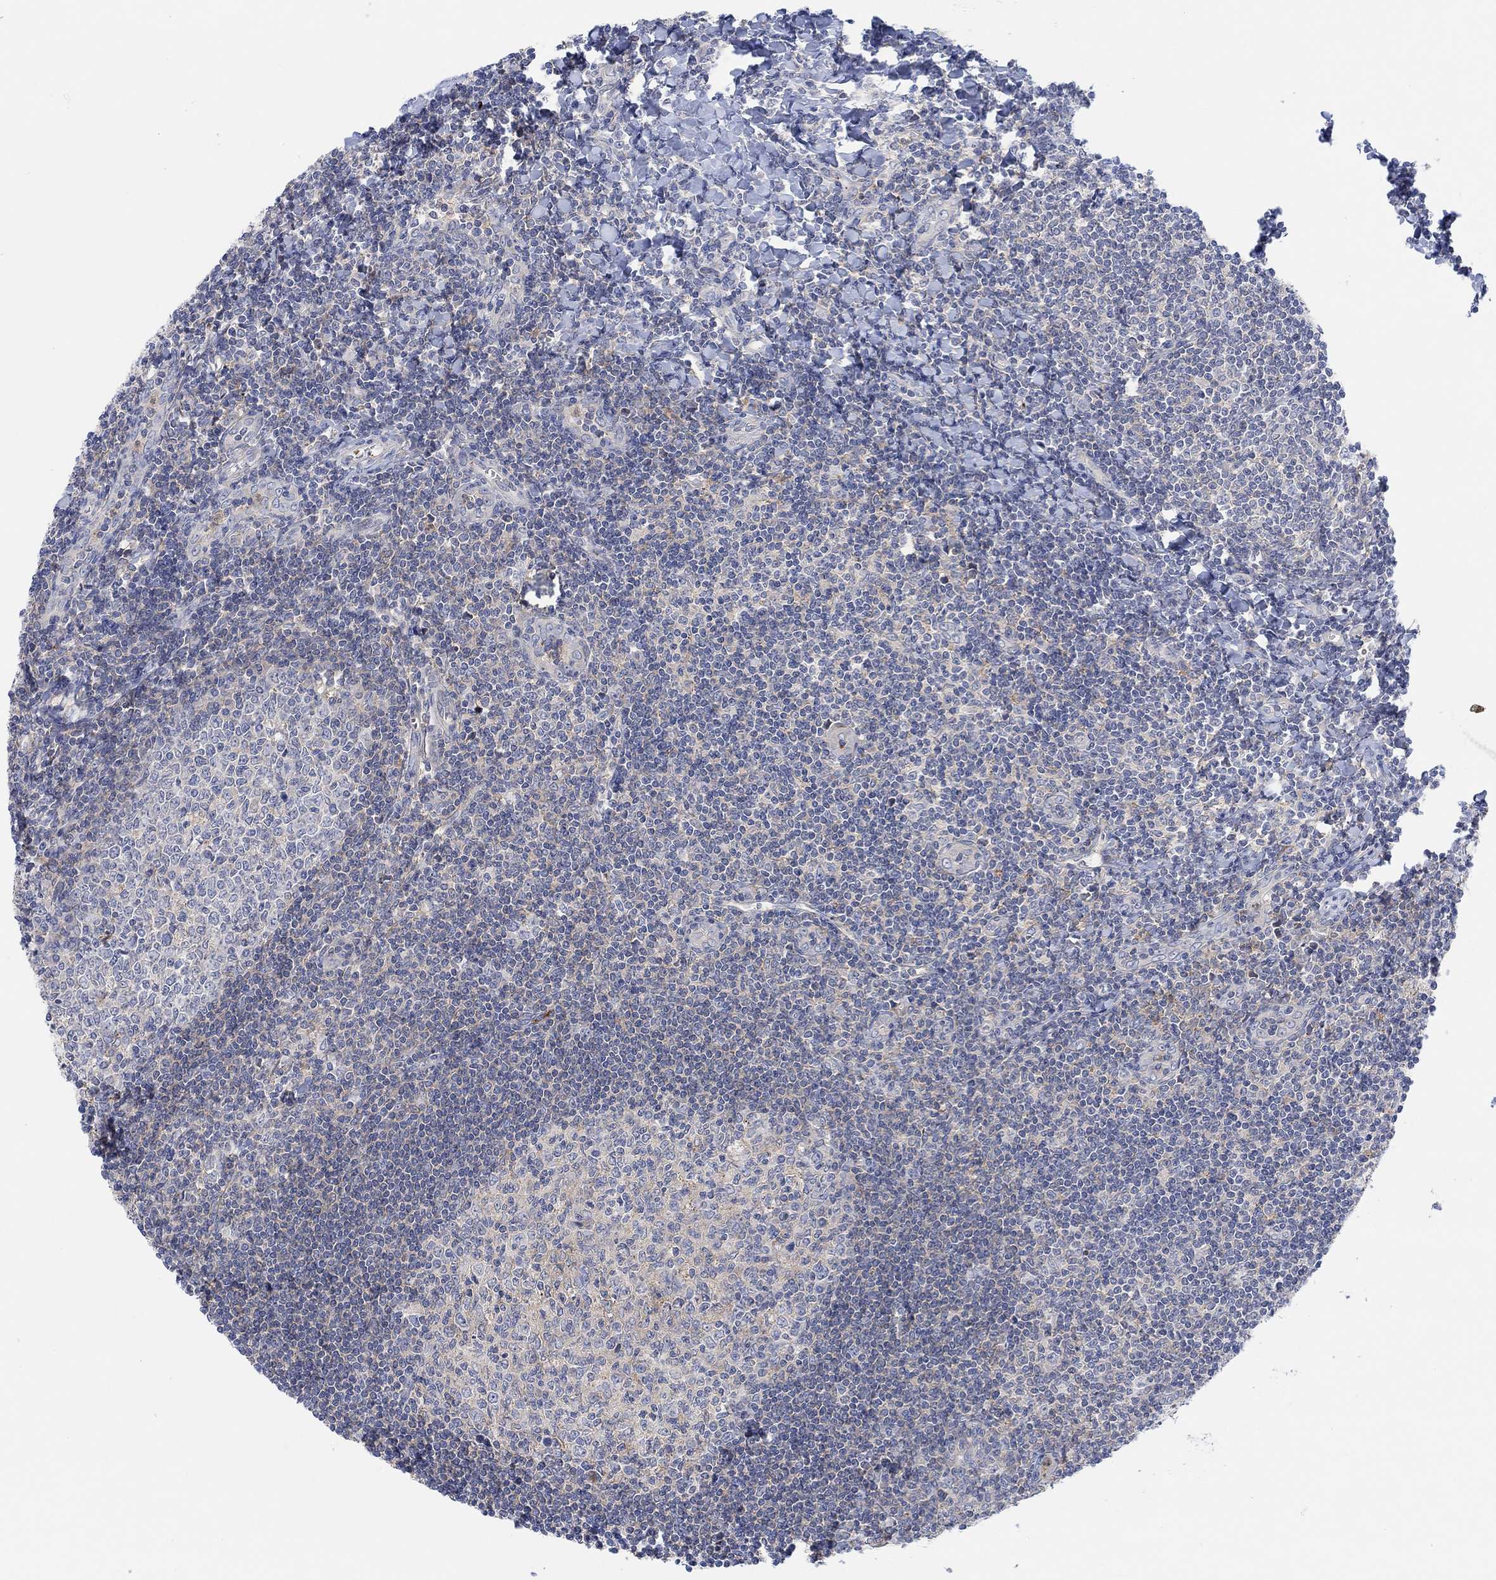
{"staining": {"intensity": "weak", "quantity": "25%-75%", "location": "cytoplasmic/membranous"}, "tissue": "tonsil", "cell_type": "Germinal center cells", "image_type": "normal", "snomed": [{"axis": "morphology", "description": "Normal tissue, NOS"}, {"axis": "topography", "description": "Tonsil"}], "caption": "Protein analysis of normal tonsil displays weak cytoplasmic/membranous expression in about 25%-75% of germinal center cells.", "gene": "PMFBP1", "patient": {"sex": "female", "age": 12}}